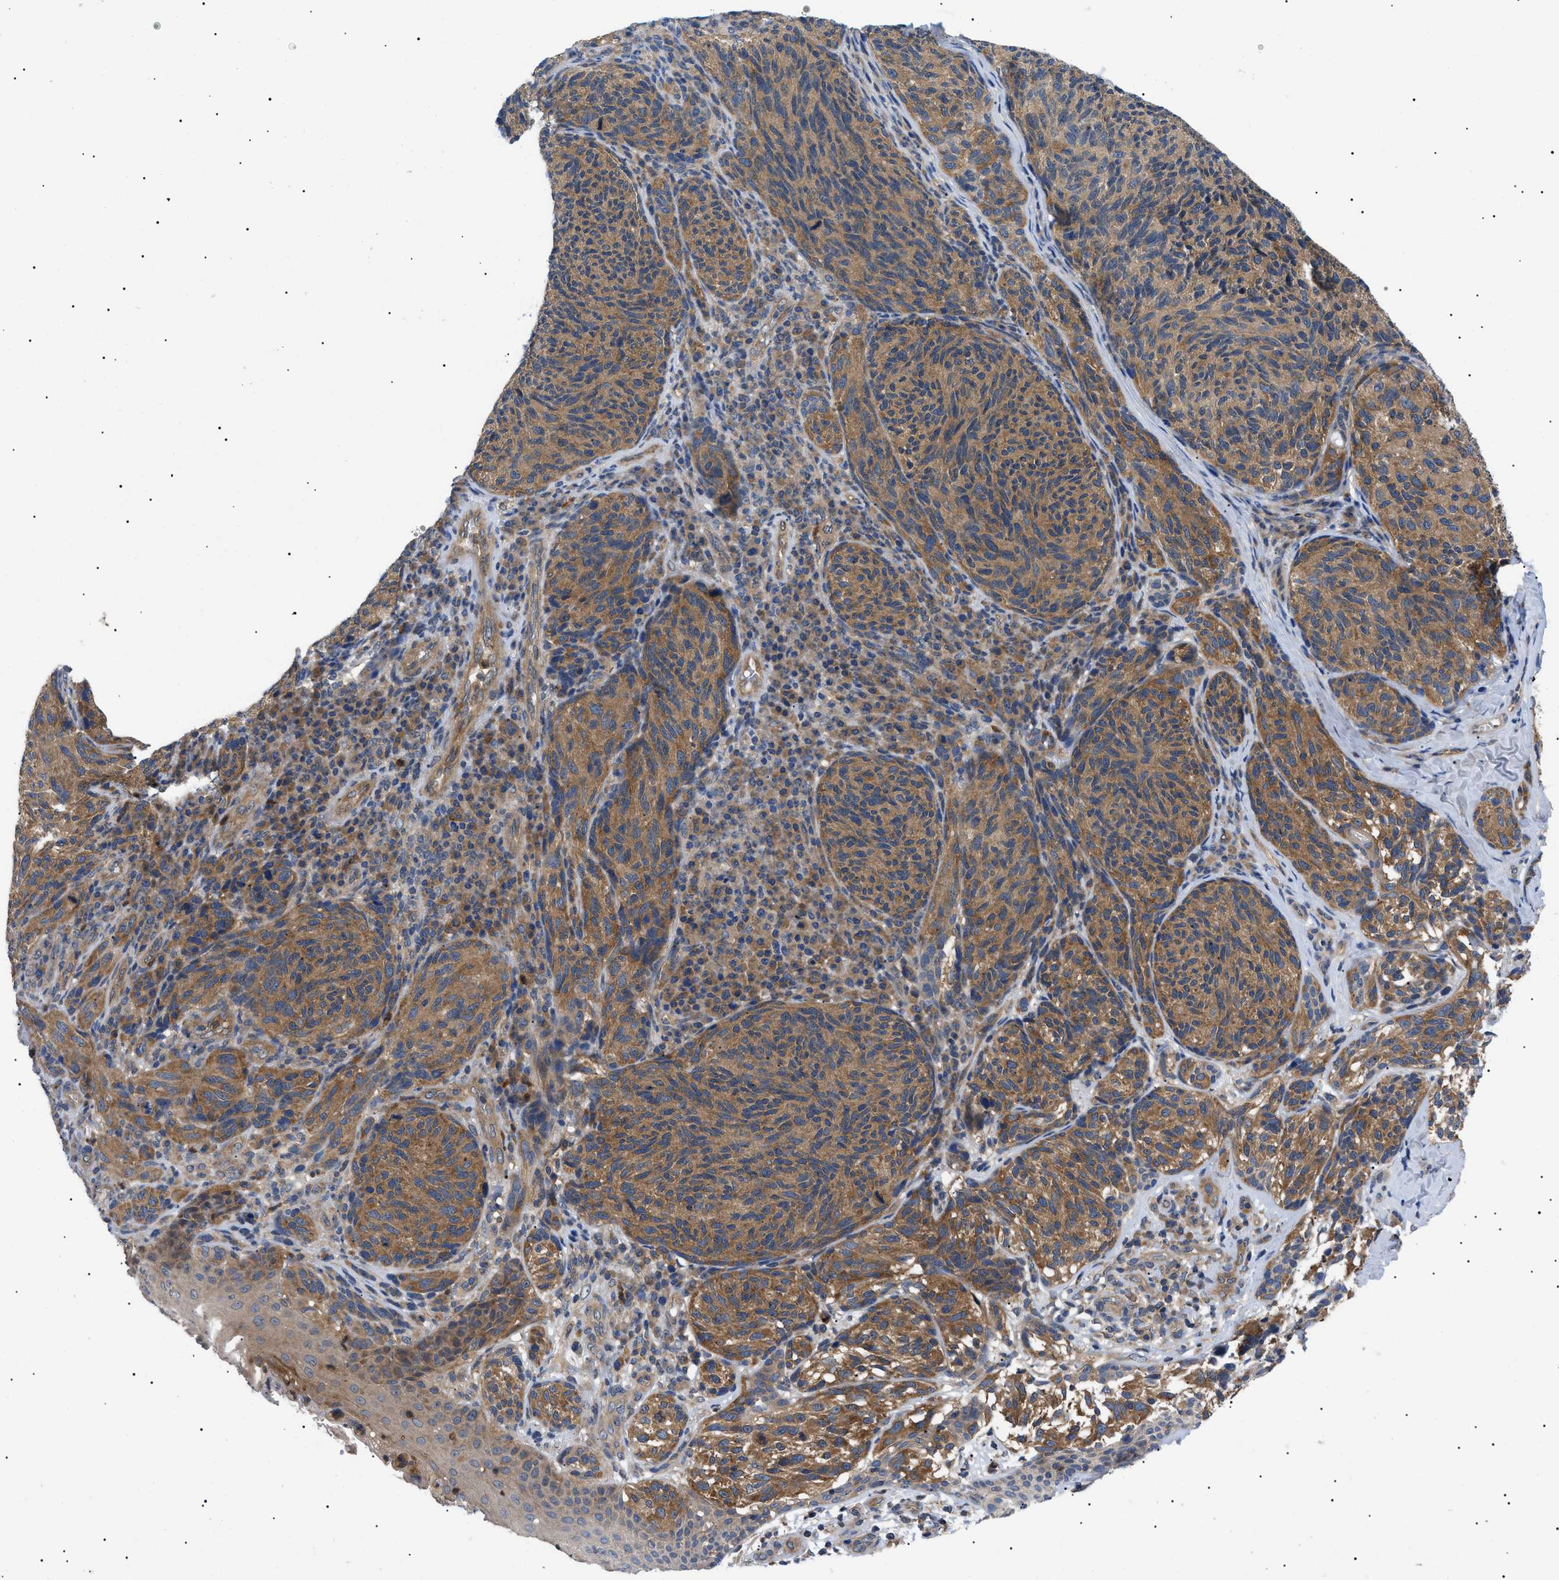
{"staining": {"intensity": "moderate", "quantity": ">75%", "location": "cytoplasmic/membranous"}, "tissue": "melanoma", "cell_type": "Tumor cells", "image_type": "cancer", "snomed": [{"axis": "morphology", "description": "Malignant melanoma, NOS"}, {"axis": "topography", "description": "Skin"}], "caption": "There is medium levels of moderate cytoplasmic/membranous staining in tumor cells of melanoma, as demonstrated by immunohistochemical staining (brown color).", "gene": "RIPK1", "patient": {"sex": "female", "age": 73}}